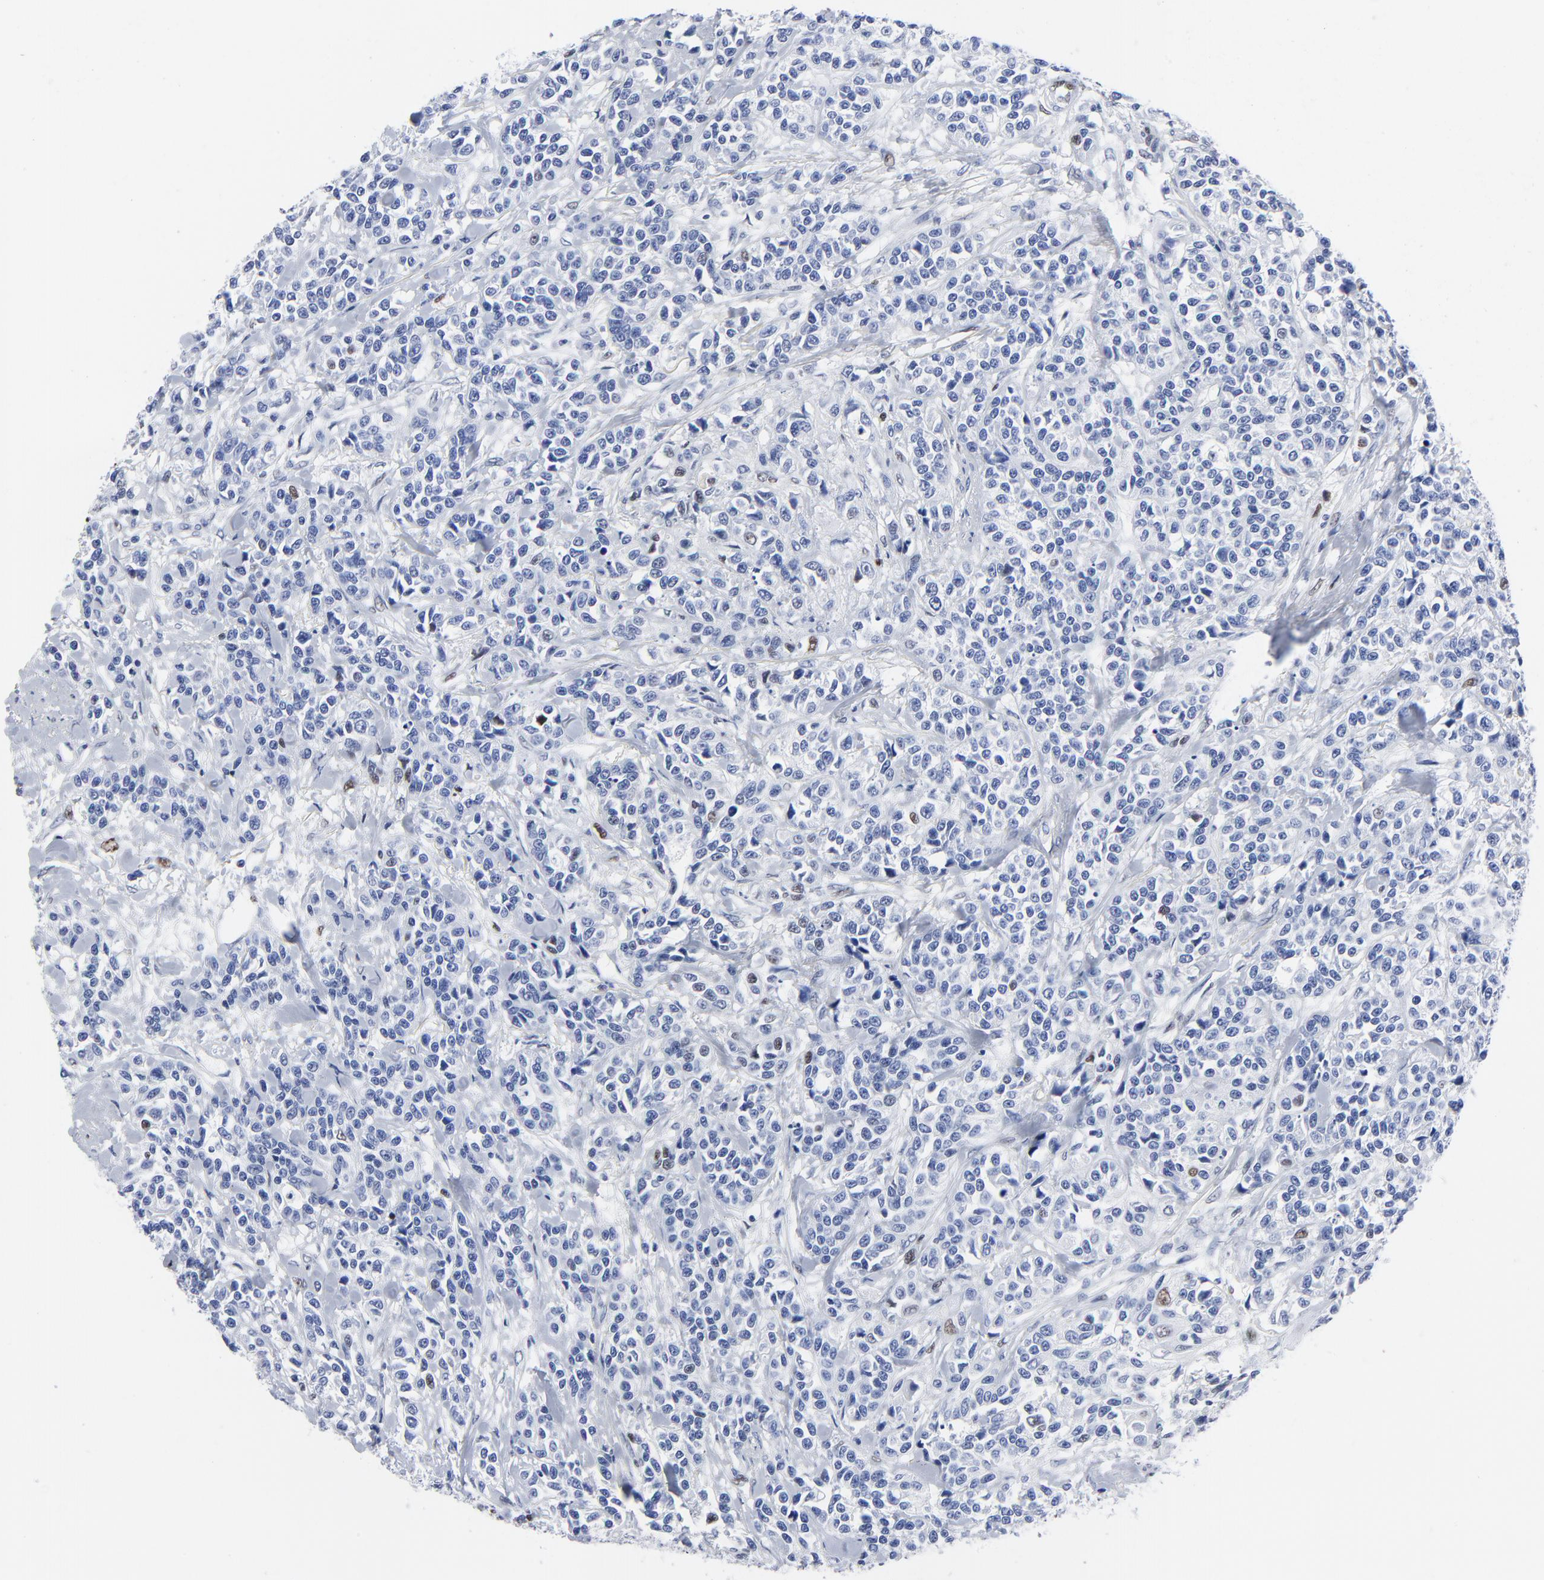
{"staining": {"intensity": "moderate", "quantity": "<25%", "location": "nuclear"}, "tissue": "urothelial cancer", "cell_type": "Tumor cells", "image_type": "cancer", "snomed": [{"axis": "morphology", "description": "Urothelial carcinoma, High grade"}, {"axis": "topography", "description": "Urinary bladder"}], "caption": "Tumor cells exhibit low levels of moderate nuclear staining in approximately <25% of cells in human urothelial carcinoma (high-grade).", "gene": "JUN", "patient": {"sex": "female", "age": 81}}